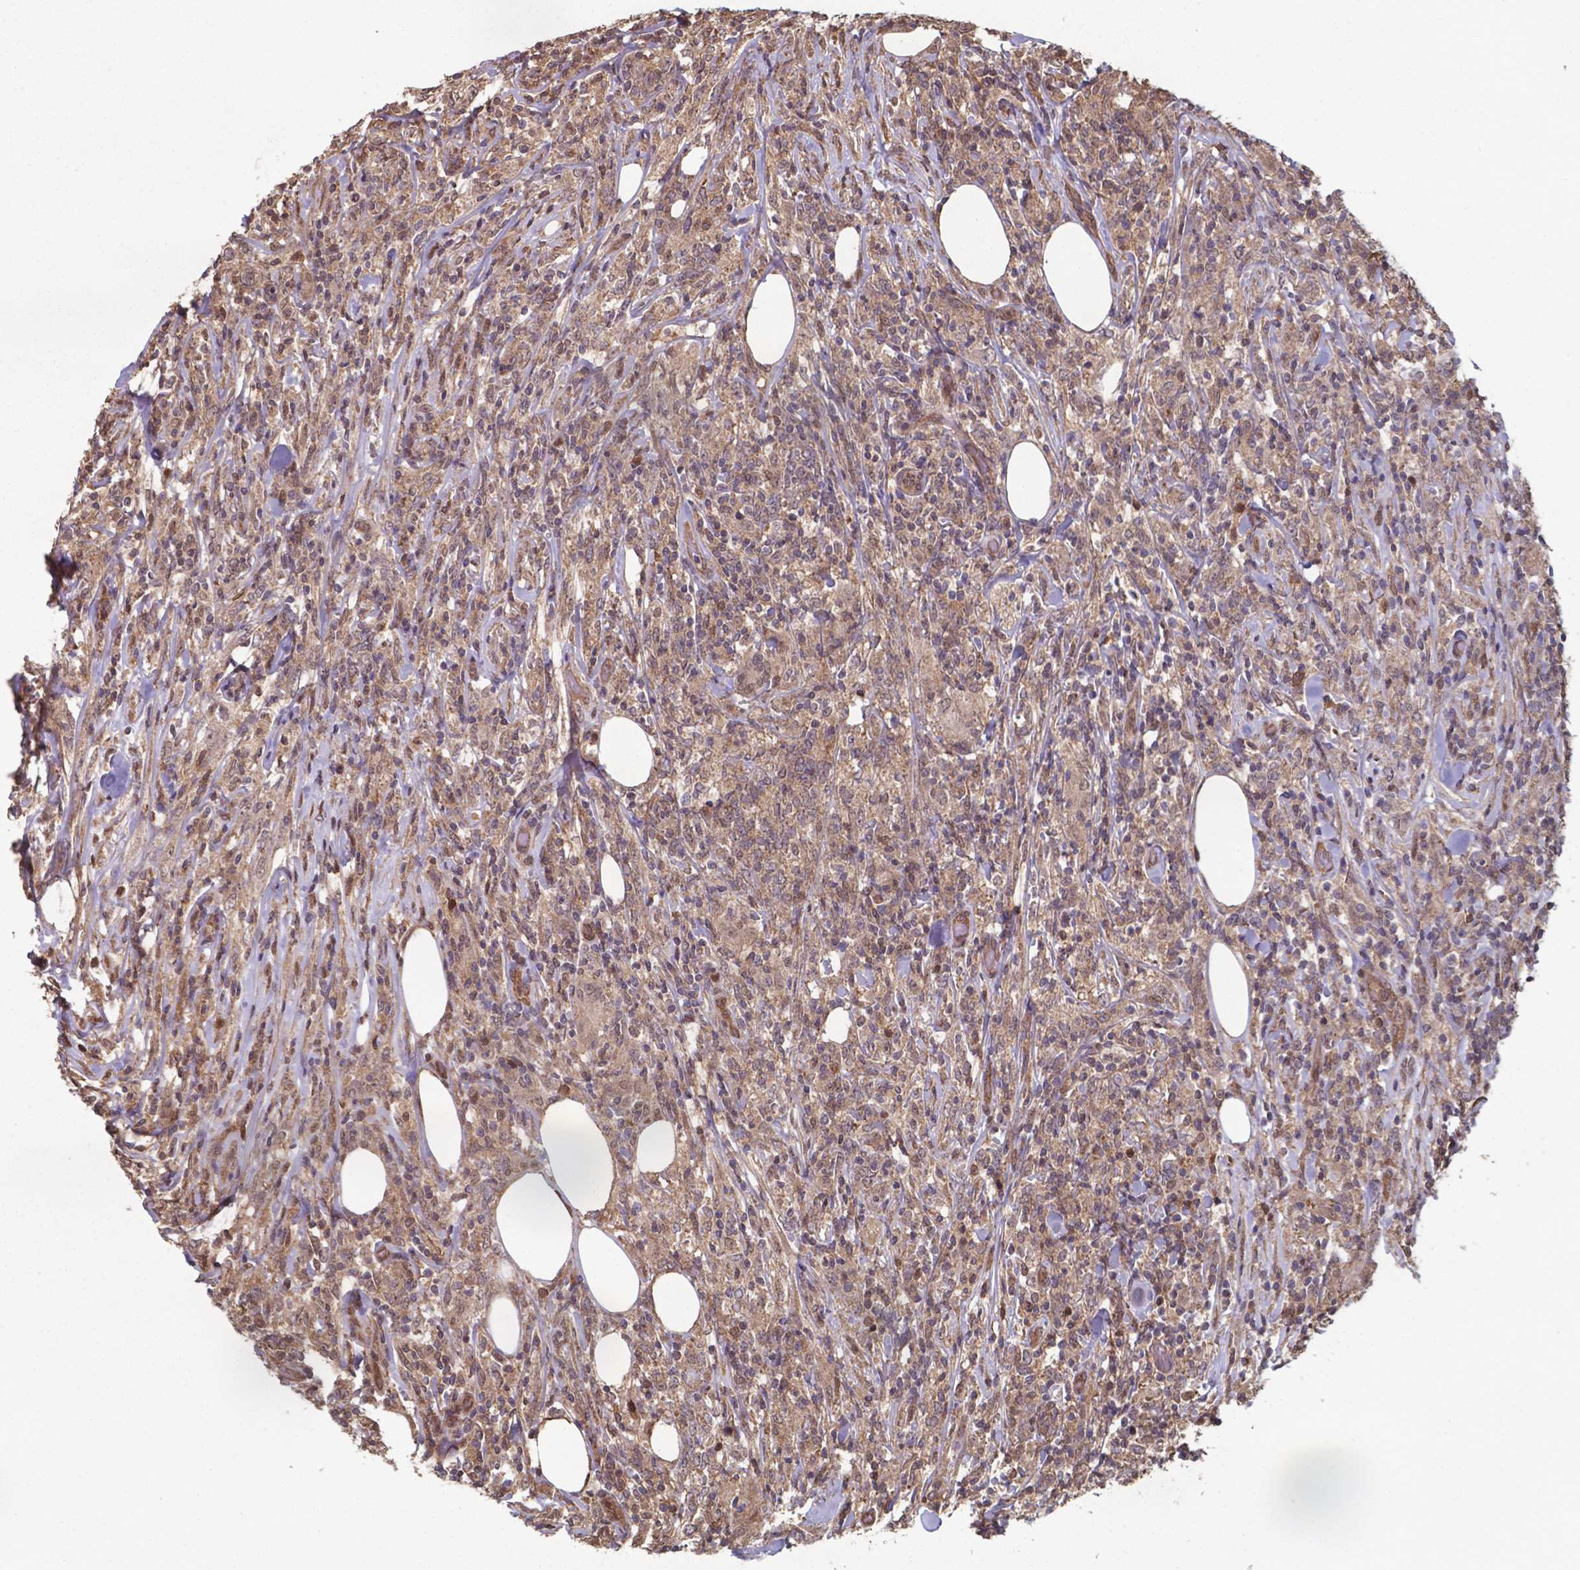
{"staining": {"intensity": "moderate", "quantity": ">75%", "location": "cytoplasmic/membranous,nuclear"}, "tissue": "lymphoma", "cell_type": "Tumor cells", "image_type": "cancer", "snomed": [{"axis": "morphology", "description": "Malignant lymphoma, non-Hodgkin's type, High grade"}, {"axis": "topography", "description": "Lymph node"}], "caption": "Human lymphoma stained with a brown dye reveals moderate cytoplasmic/membranous and nuclear positive expression in about >75% of tumor cells.", "gene": "CHP2", "patient": {"sex": "female", "age": 84}}